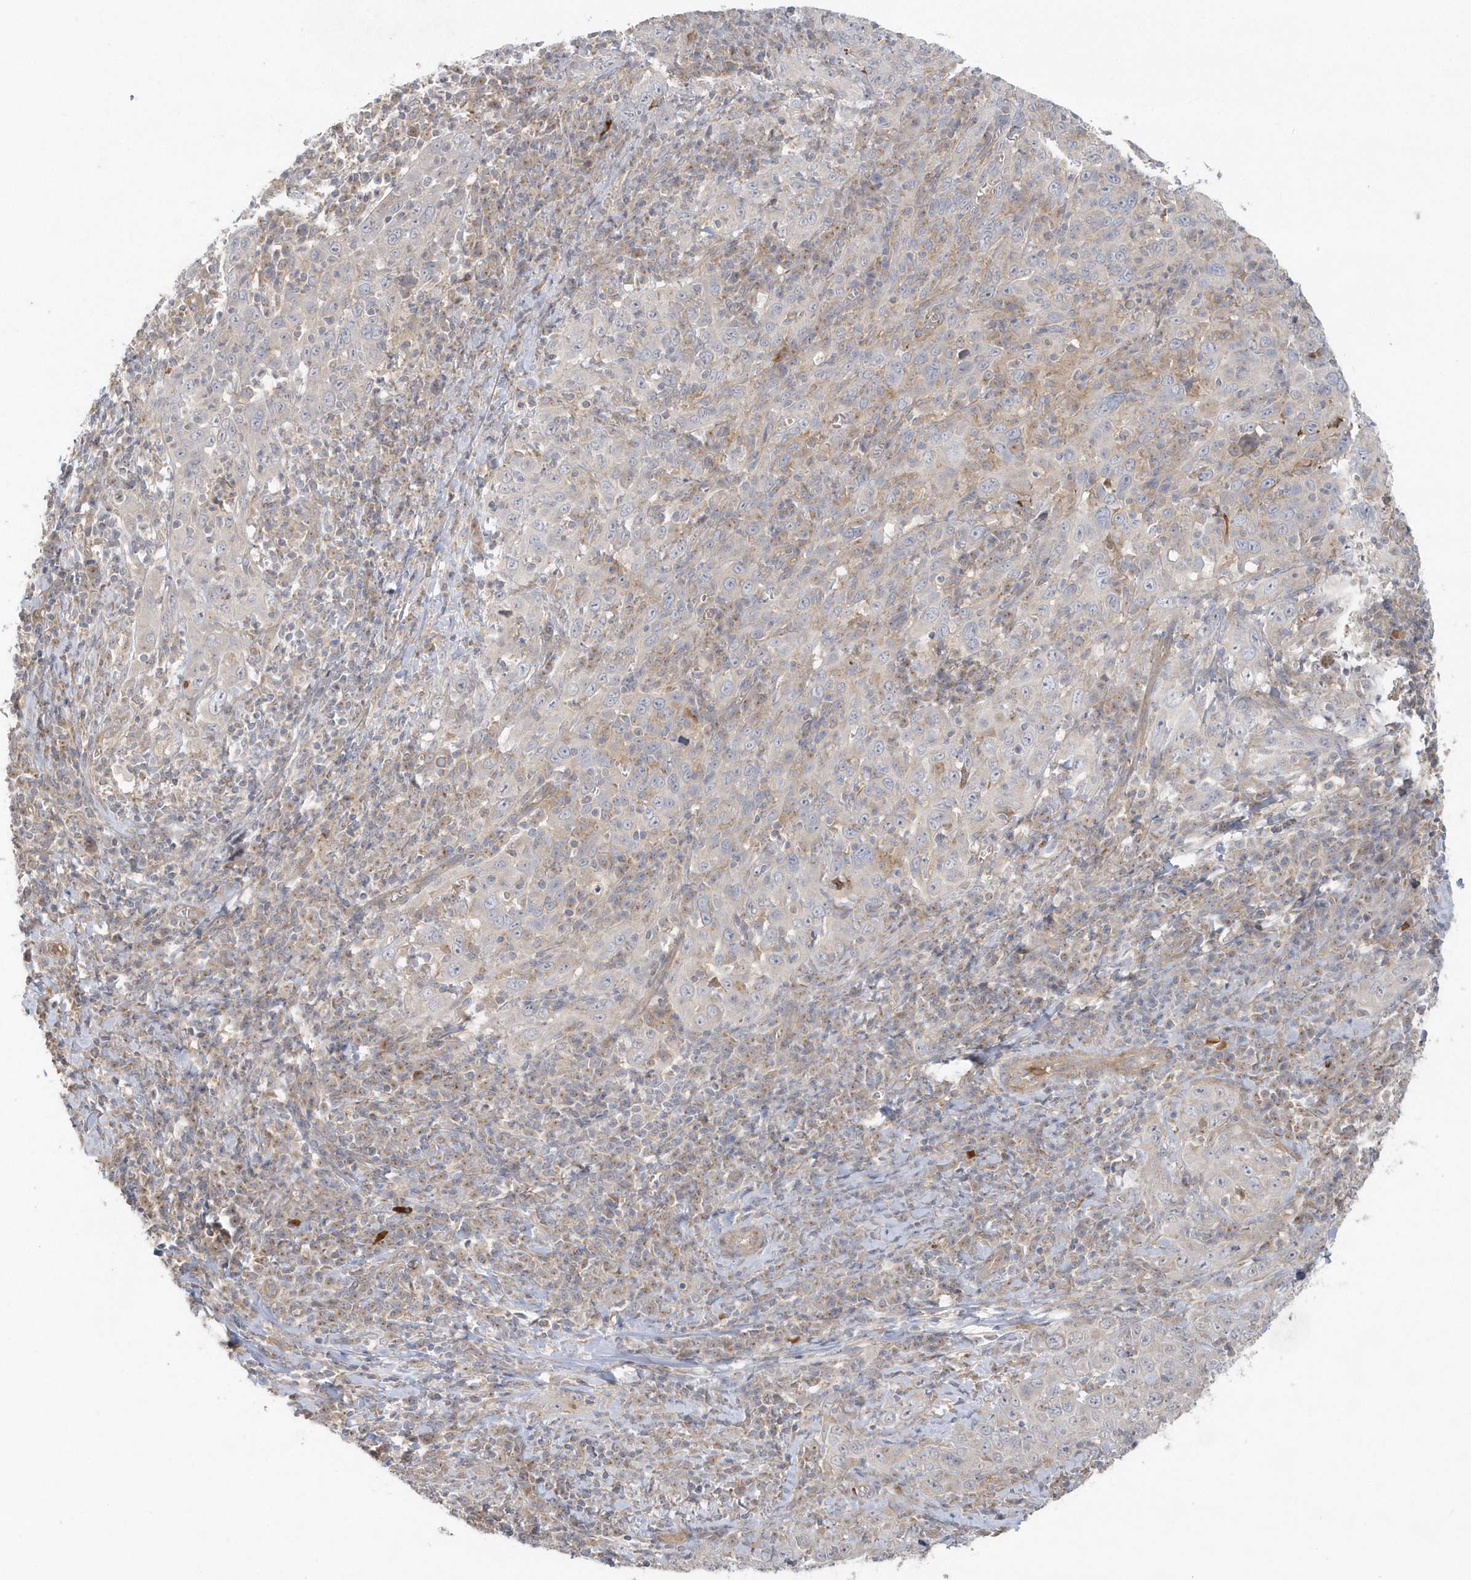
{"staining": {"intensity": "negative", "quantity": "none", "location": "none"}, "tissue": "cervical cancer", "cell_type": "Tumor cells", "image_type": "cancer", "snomed": [{"axis": "morphology", "description": "Squamous cell carcinoma, NOS"}, {"axis": "topography", "description": "Cervix"}], "caption": "Photomicrograph shows no protein positivity in tumor cells of squamous cell carcinoma (cervical) tissue. (Brightfield microscopy of DAB (3,3'-diaminobenzidine) immunohistochemistry at high magnification).", "gene": "ACTR1A", "patient": {"sex": "female", "age": 46}}